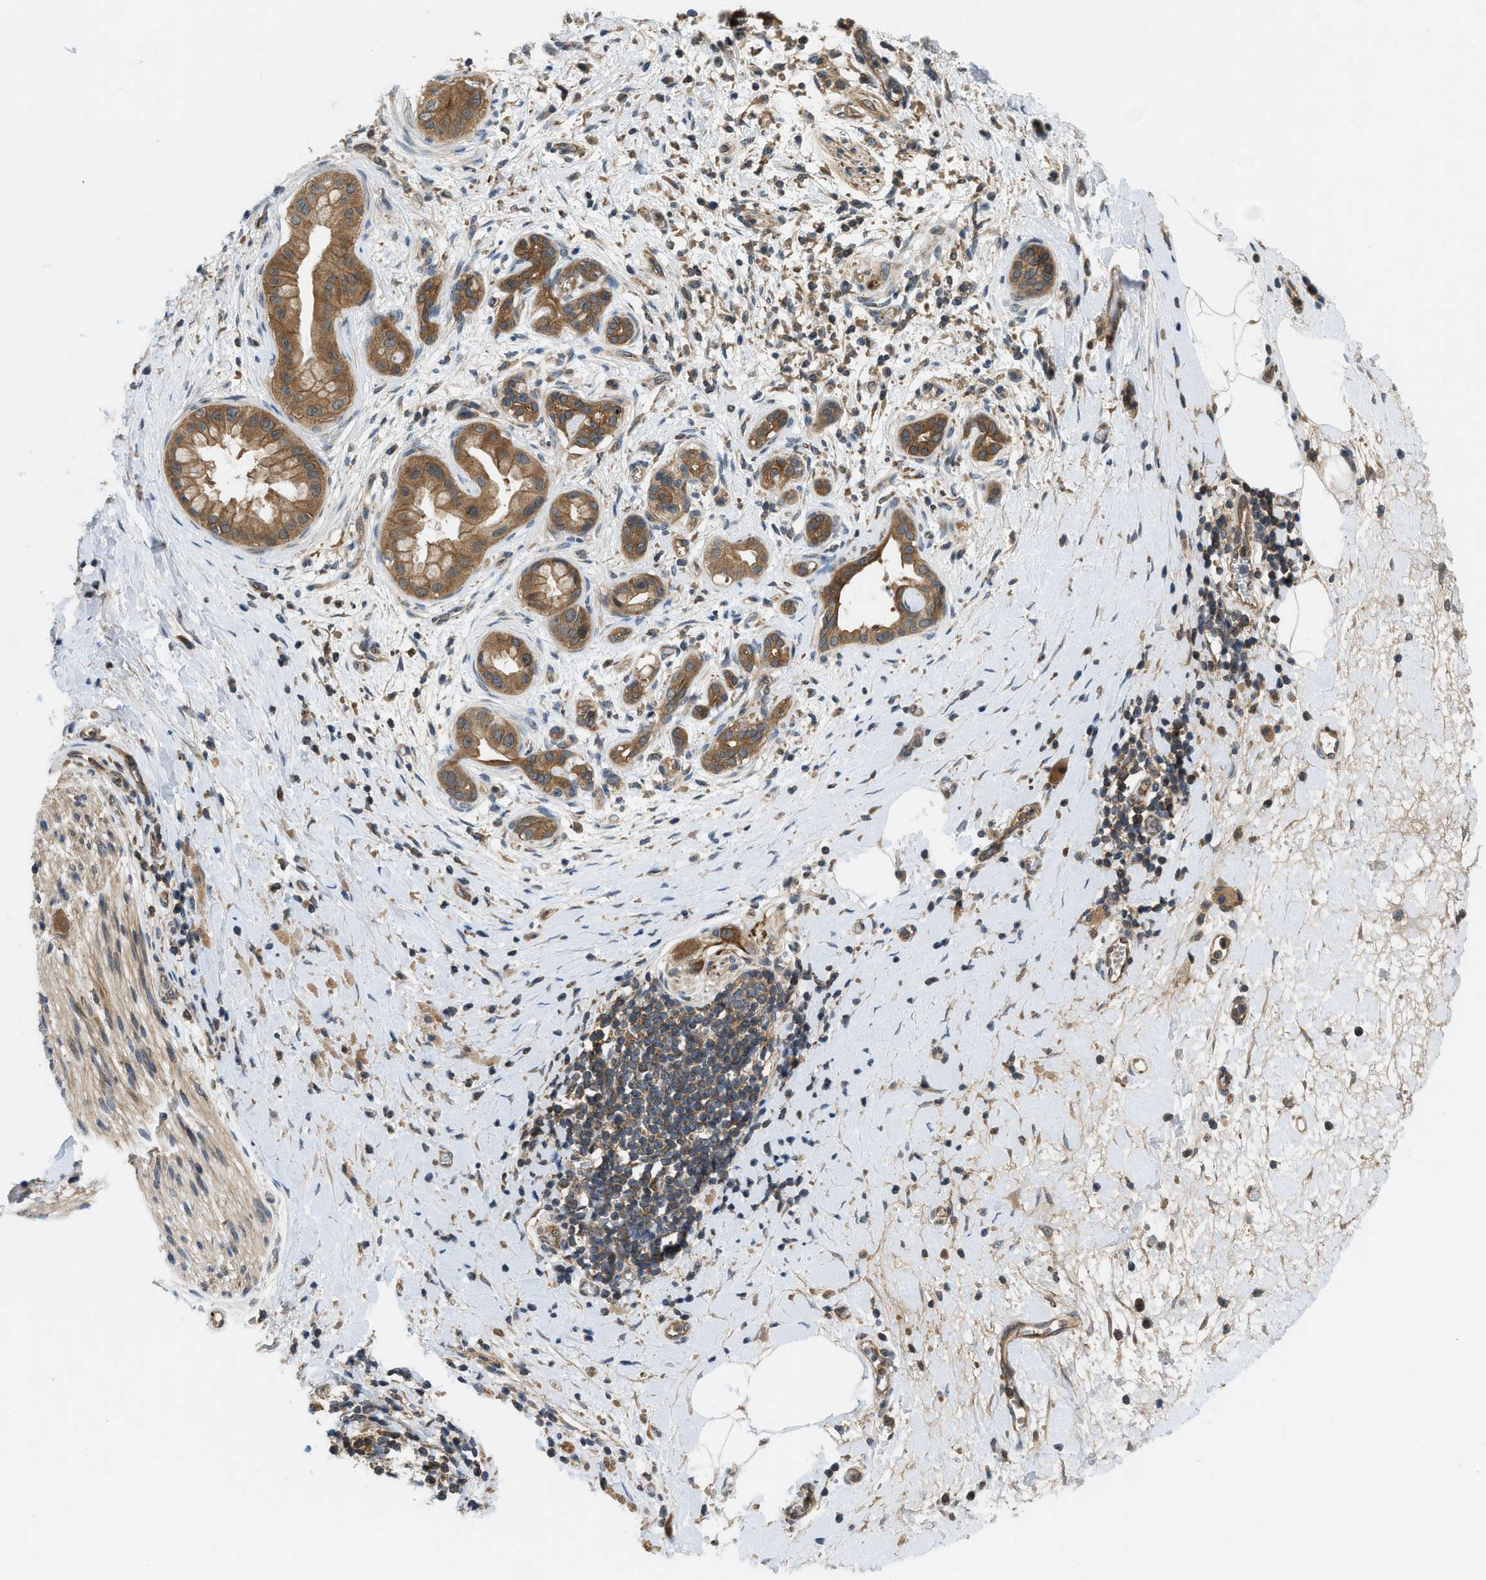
{"staining": {"intensity": "moderate", "quantity": ">75%", "location": "cytoplasmic/membranous"}, "tissue": "pancreatic cancer", "cell_type": "Tumor cells", "image_type": "cancer", "snomed": [{"axis": "morphology", "description": "Adenocarcinoma, NOS"}, {"axis": "topography", "description": "Pancreas"}], "caption": "Tumor cells demonstrate moderate cytoplasmic/membranous staining in about >75% of cells in adenocarcinoma (pancreatic).", "gene": "GPR31", "patient": {"sex": "male", "age": 55}}